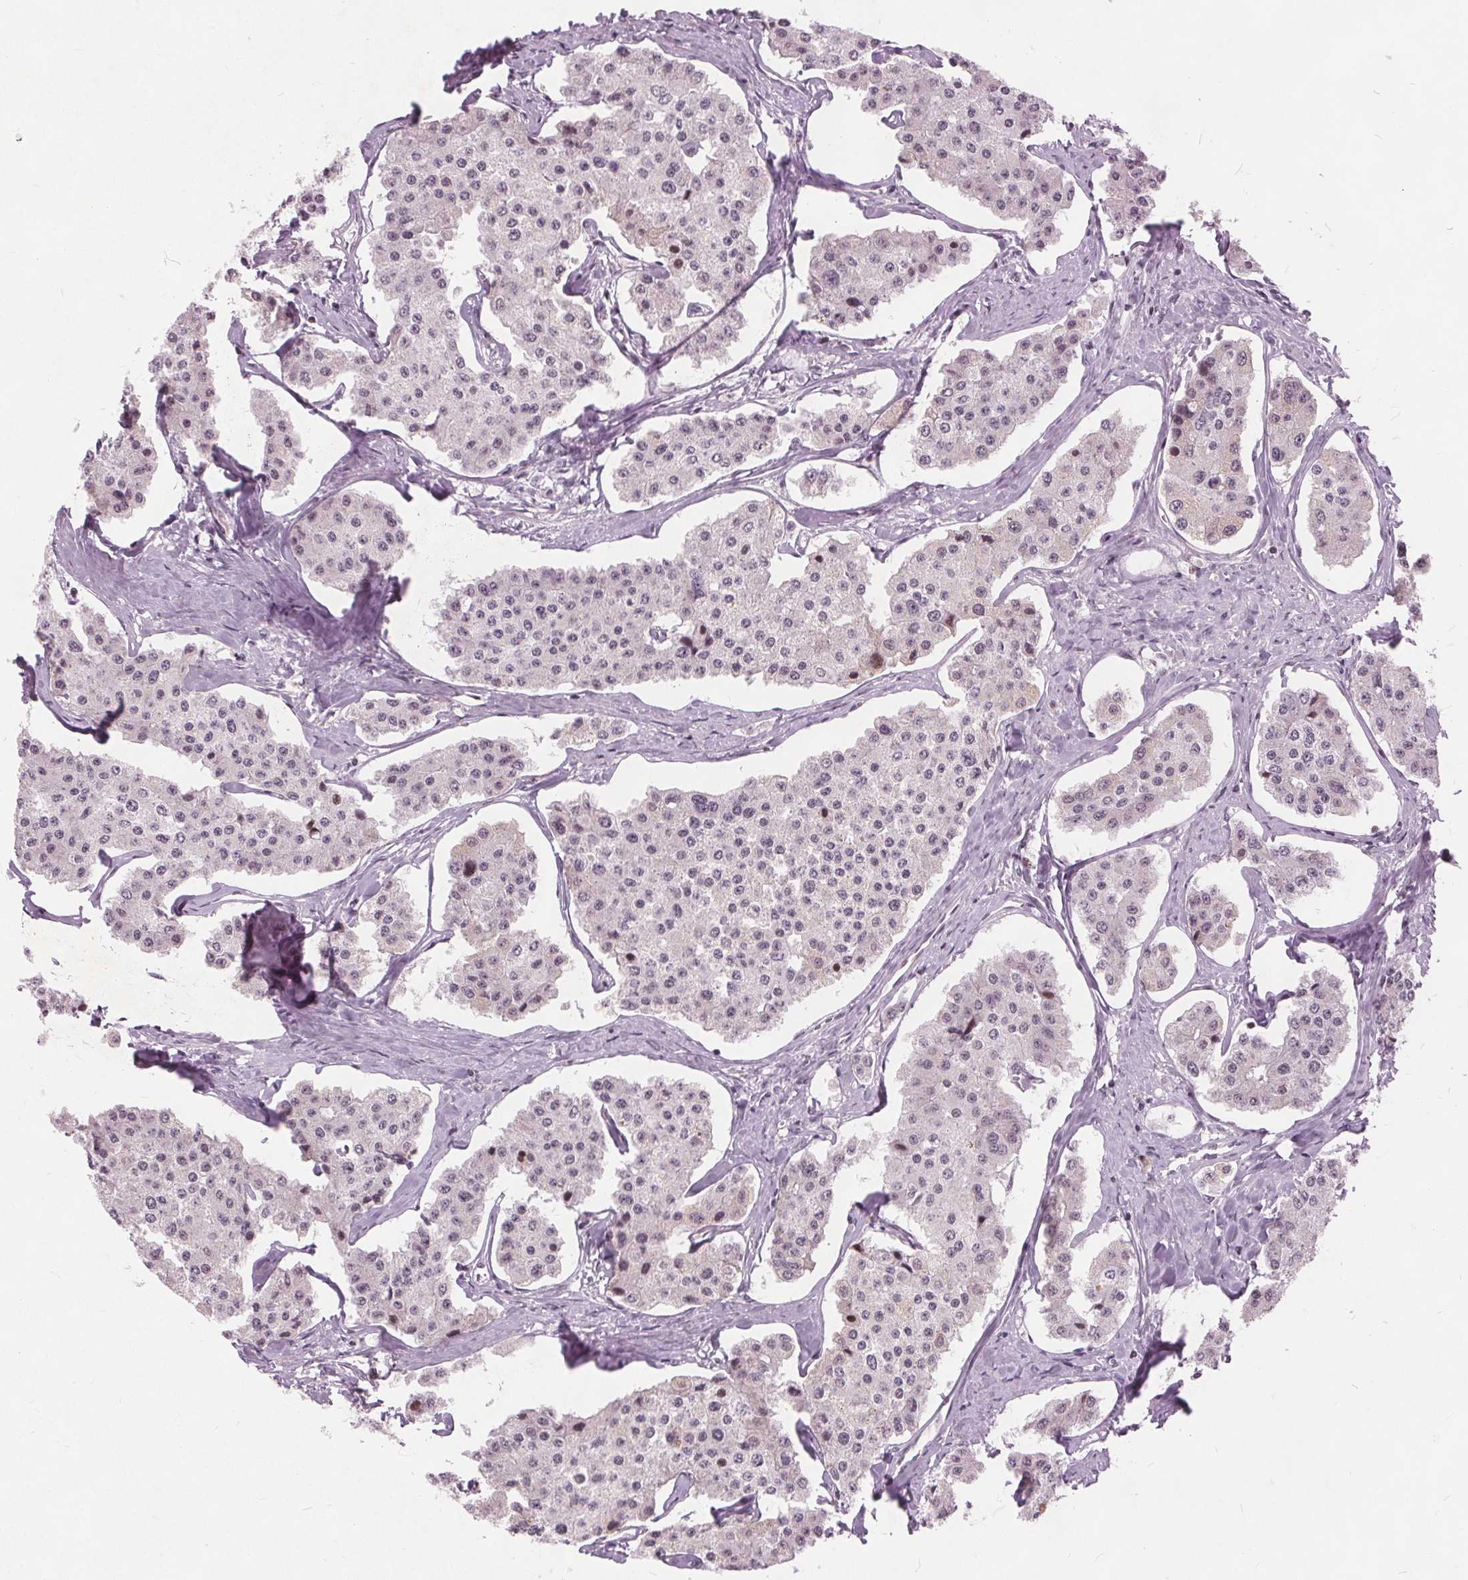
{"staining": {"intensity": "negative", "quantity": "none", "location": "none"}, "tissue": "carcinoid", "cell_type": "Tumor cells", "image_type": "cancer", "snomed": [{"axis": "morphology", "description": "Carcinoid, malignant, NOS"}, {"axis": "topography", "description": "Small intestine"}], "caption": "A histopathology image of human carcinoid (malignant) is negative for staining in tumor cells.", "gene": "TTC34", "patient": {"sex": "female", "age": 65}}